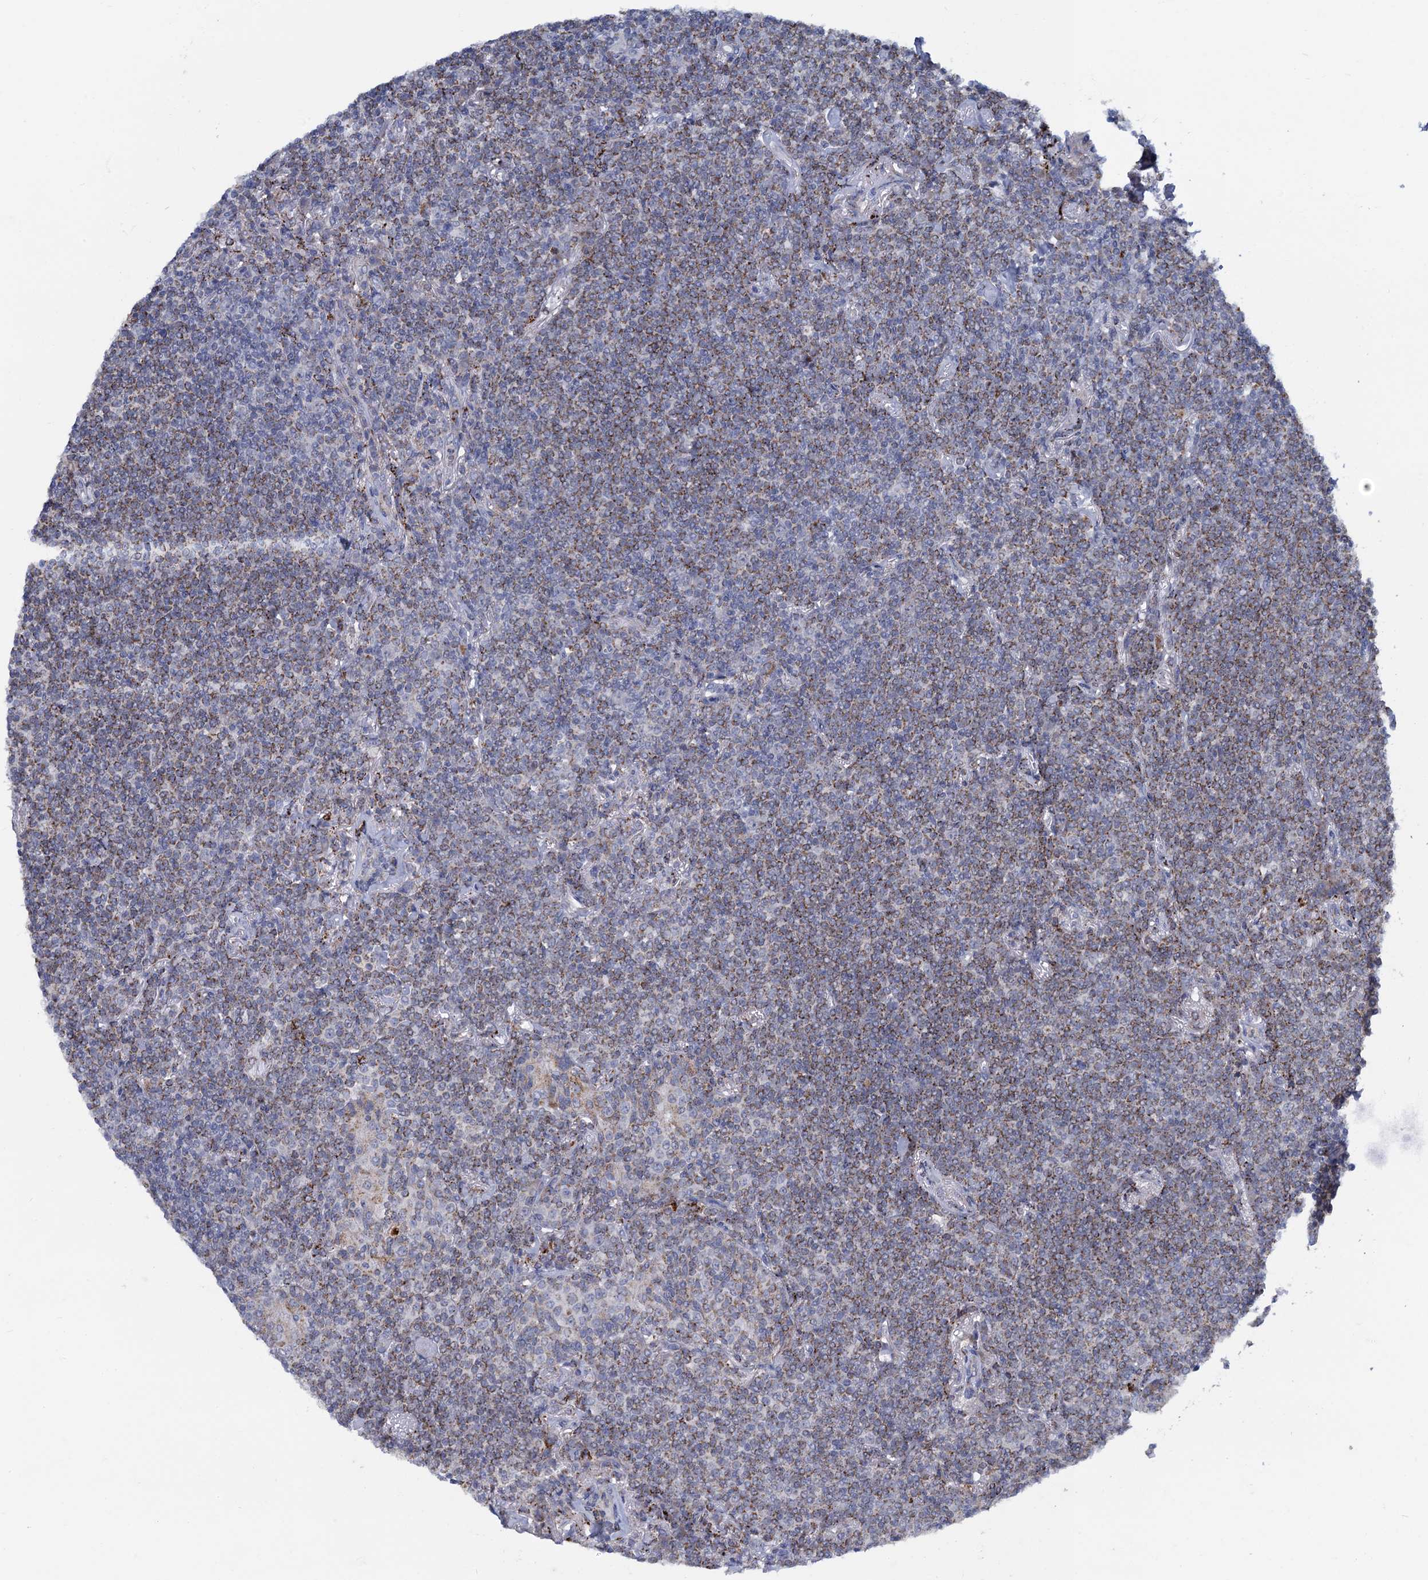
{"staining": {"intensity": "weak", "quantity": ">75%", "location": "cytoplasmic/membranous"}, "tissue": "lymphoma", "cell_type": "Tumor cells", "image_type": "cancer", "snomed": [{"axis": "morphology", "description": "Malignant lymphoma, non-Hodgkin's type, Low grade"}, {"axis": "topography", "description": "Lung"}], "caption": "Immunohistochemistry image of neoplastic tissue: low-grade malignant lymphoma, non-Hodgkin's type stained using IHC shows low levels of weak protein expression localized specifically in the cytoplasmic/membranous of tumor cells, appearing as a cytoplasmic/membranous brown color.", "gene": "ANKS3", "patient": {"sex": "female", "age": 71}}